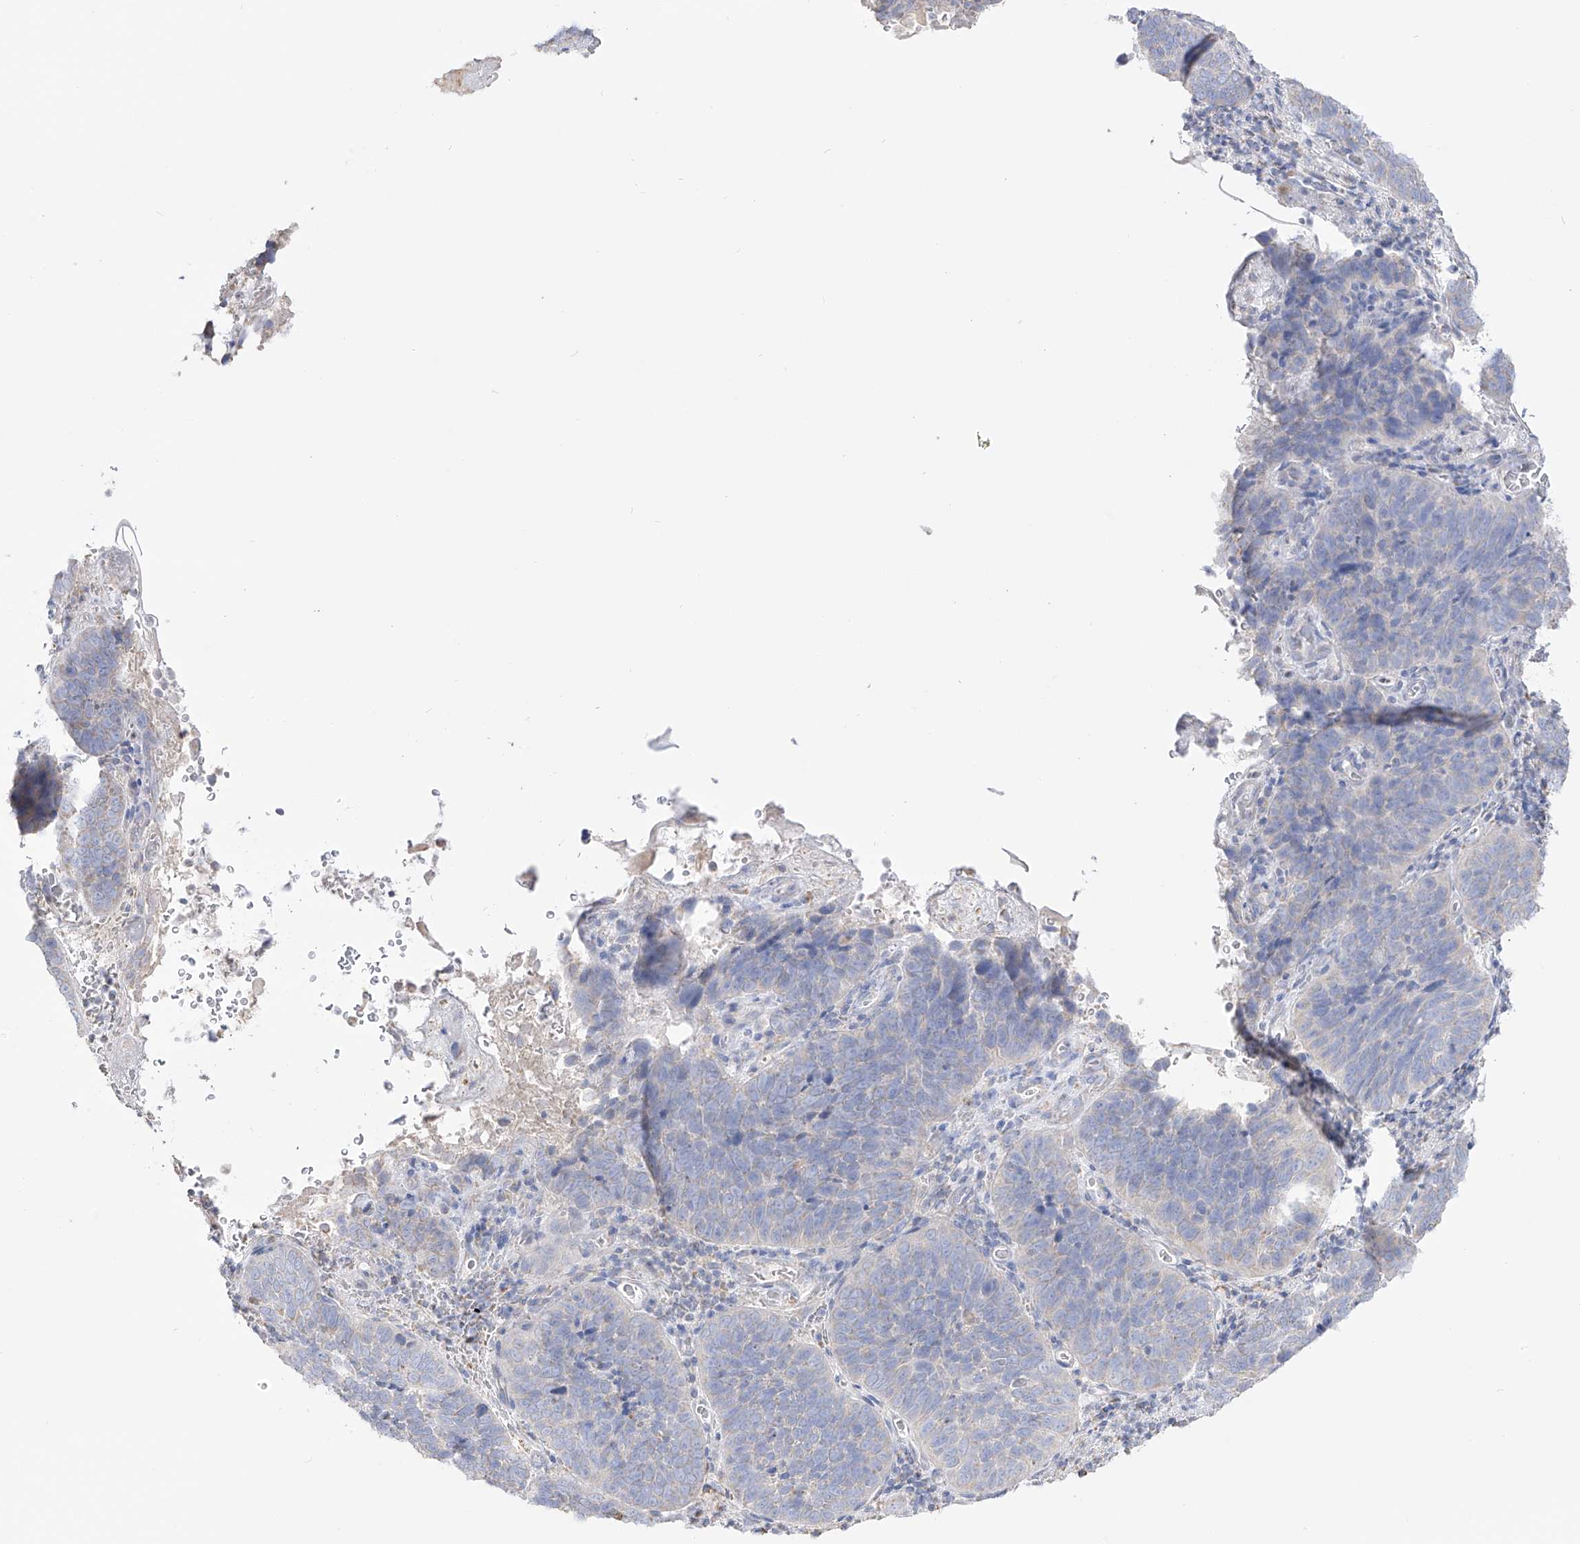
{"staining": {"intensity": "negative", "quantity": "none", "location": "none"}, "tissue": "cervical cancer", "cell_type": "Tumor cells", "image_type": "cancer", "snomed": [{"axis": "morphology", "description": "Squamous cell carcinoma, NOS"}, {"axis": "topography", "description": "Cervix"}], "caption": "The immunohistochemistry (IHC) image has no significant positivity in tumor cells of cervical squamous cell carcinoma tissue. (Immunohistochemistry (ihc), brightfield microscopy, high magnification).", "gene": "RCHY1", "patient": {"sex": "female", "age": 60}}